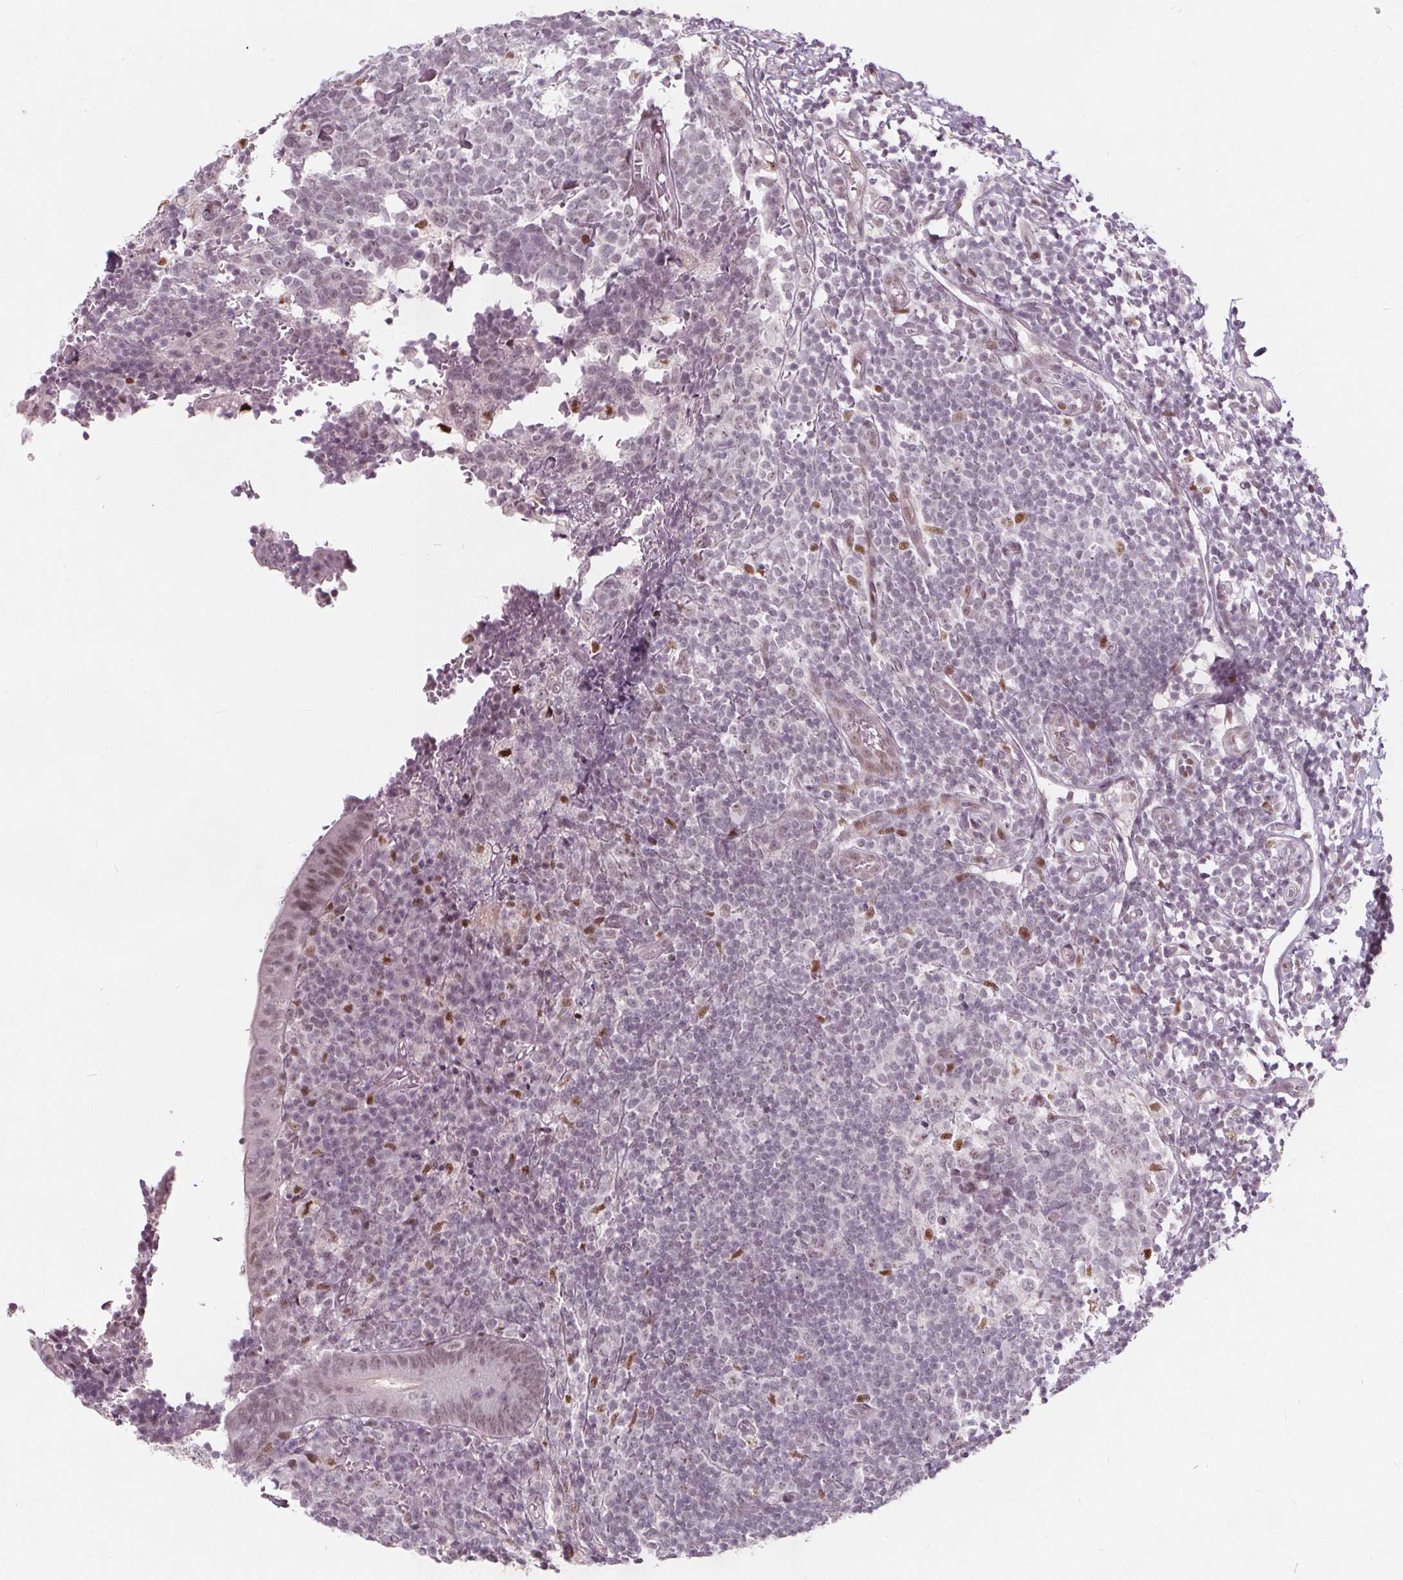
{"staining": {"intensity": "moderate", "quantity": "25%-75%", "location": "nuclear"}, "tissue": "appendix", "cell_type": "Glandular cells", "image_type": "normal", "snomed": [{"axis": "morphology", "description": "Normal tissue, NOS"}, {"axis": "topography", "description": "Appendix"}], "caption": "Brown immunohistochemical staining in unremarkable appendix displays moderate nuclear expression in about 25%-75% of glandular cells.", "gene": "TAF6L", "patient": {"sex": "male", "age": 18}}